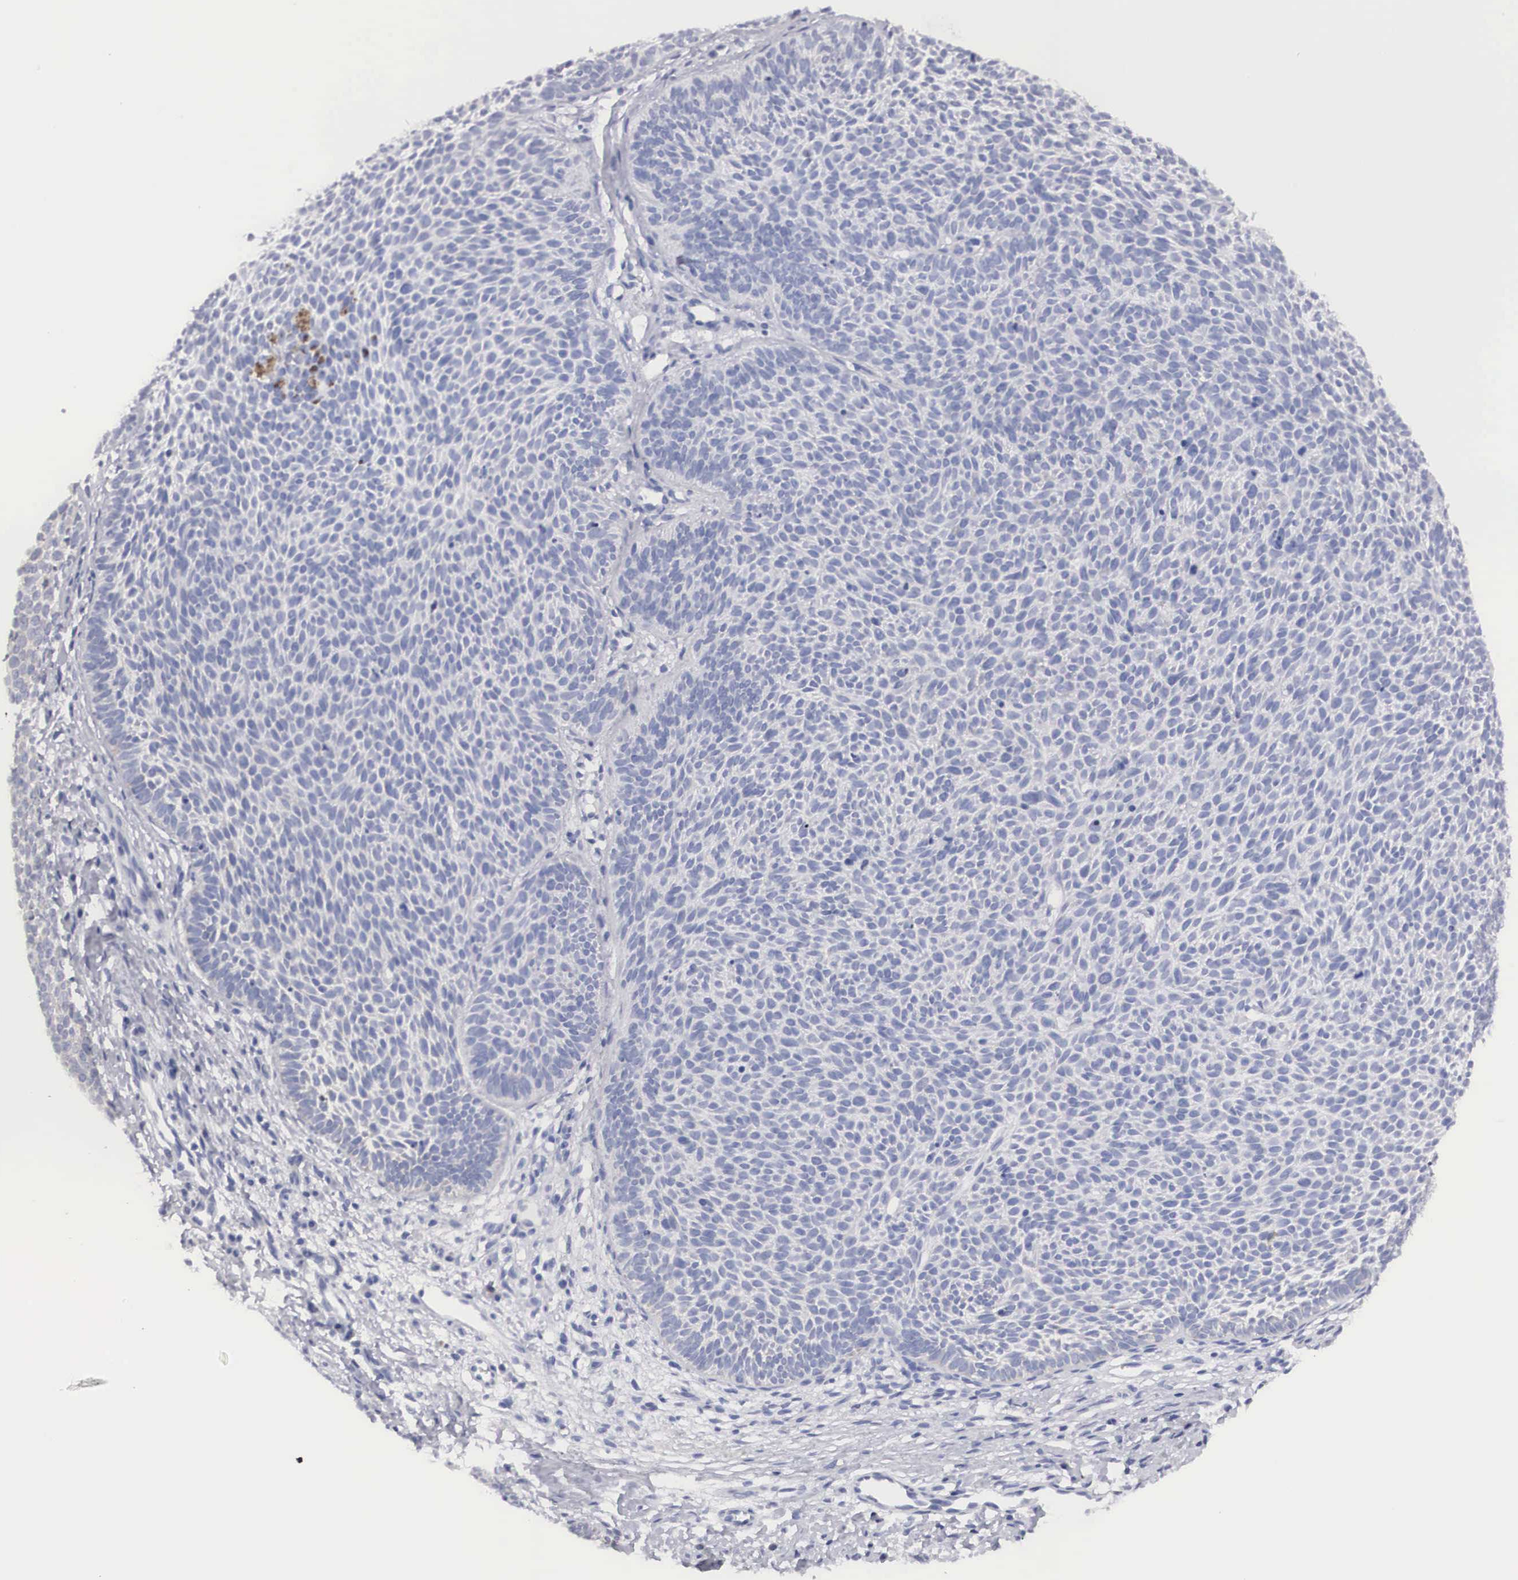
{"staining": {"intensity": "negative", "quantity": "none", "location": "none"}, "tissue": "skin cancer", "cell_type": "Tumor cells", "image_type": "cancer", "snomed": [{"axis": "morphology", "description": "Basal cell carcinoma"}, {"axis": "topography", "description": "Skin"}], "caption": "Immunohistochemistry (IHC) micrograph of neoplastic tissue: skin cancer stained with DAB demonstrates no significant protein positivity in tumor cells.", "gene": "ARMCX3", "patient": {"sex": "male", "age": 84}}